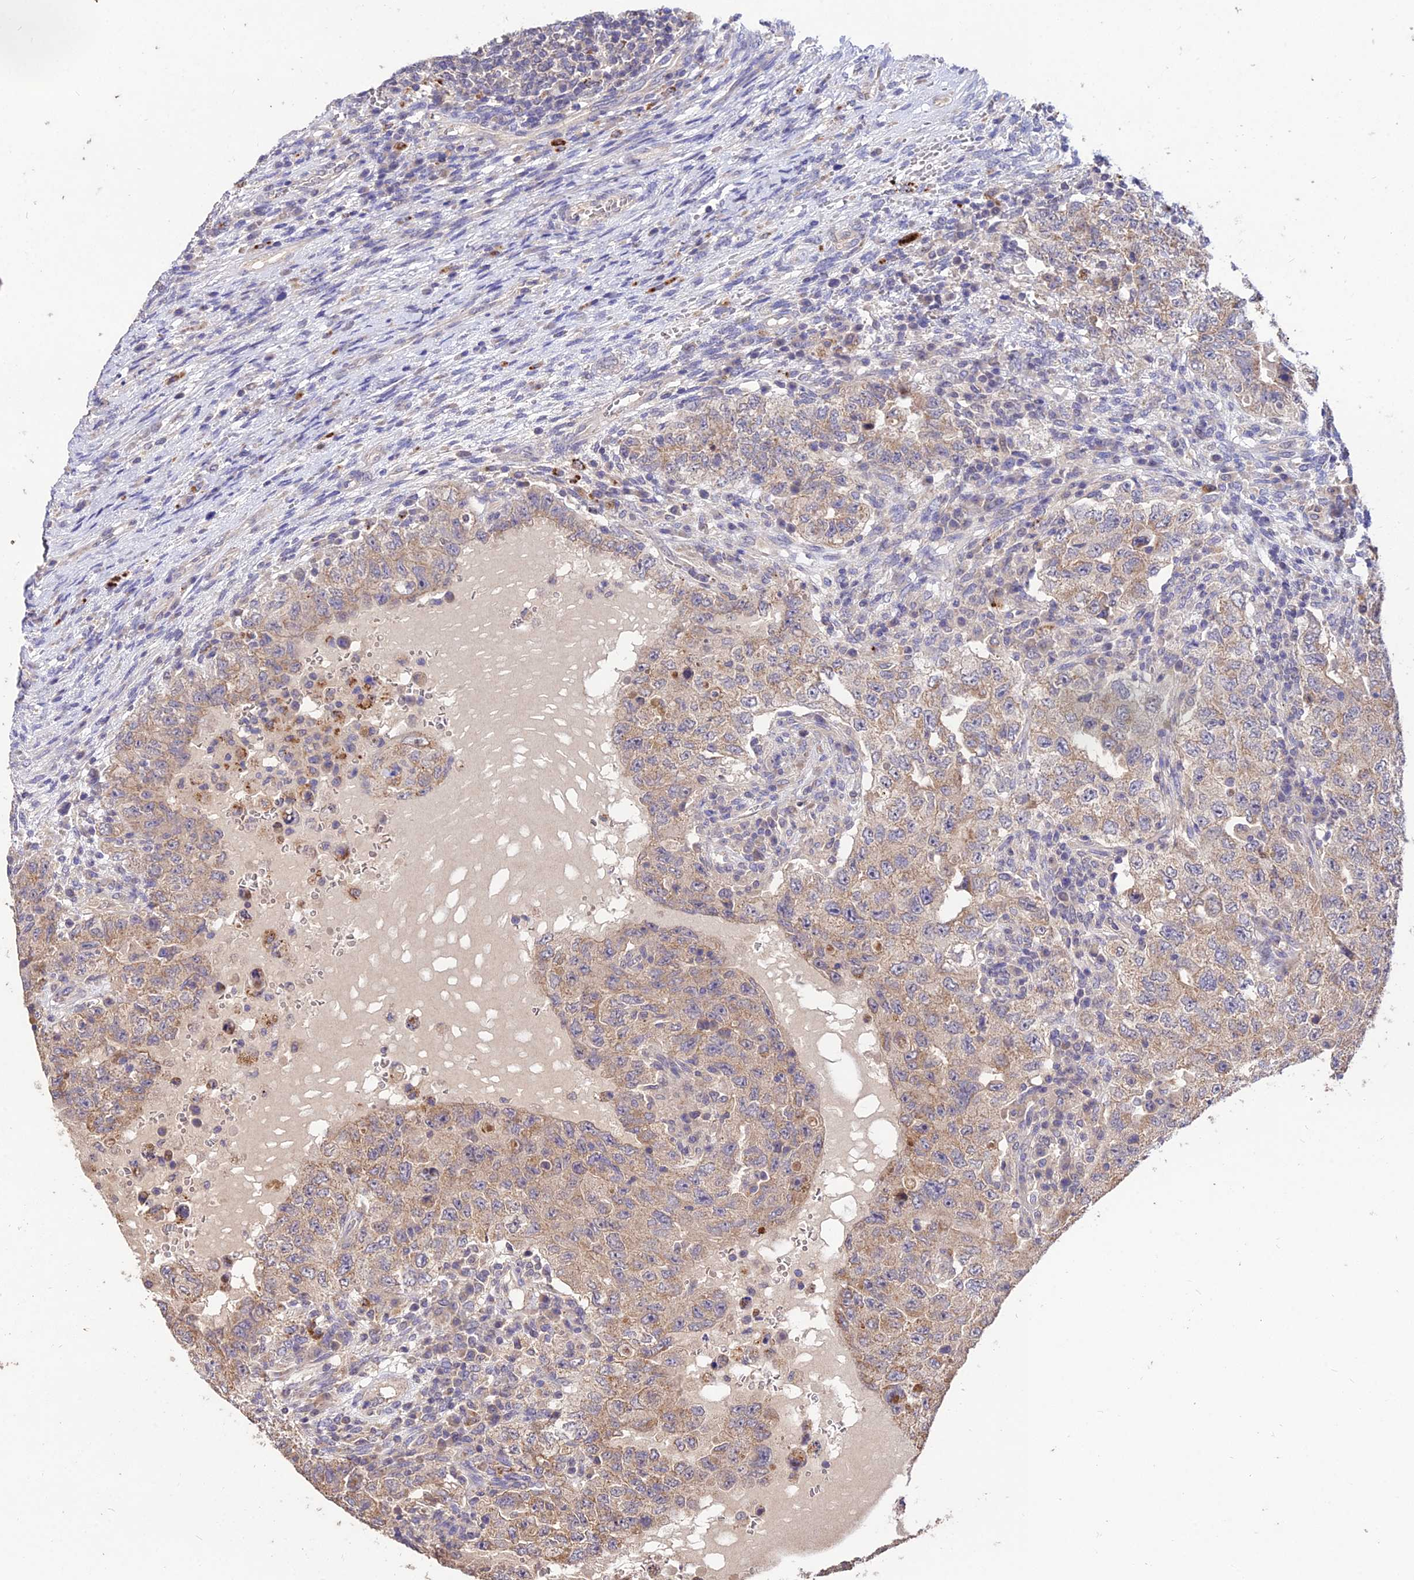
{"staining": {"intensity": "weak", "quantity": ">75%", "location": "cytoplasmic/membranous"}, "tissue": "testis cancer", "cell_type": "Tumor cells", "image_type": "cancer", "snomed": [{"axis": "morphology", "description": "Carcinoma, Embryonal, NOS"}, {"axis": "topography", "description": "Testis"}], "caption": "Tumor cells display low levels of weak cytoplasmic/membranous positivity in about >75% of cells in human embryonal carcinoma (testis).", "gene": "SDHD", "patient": {"sex": "male", "age": 26}}